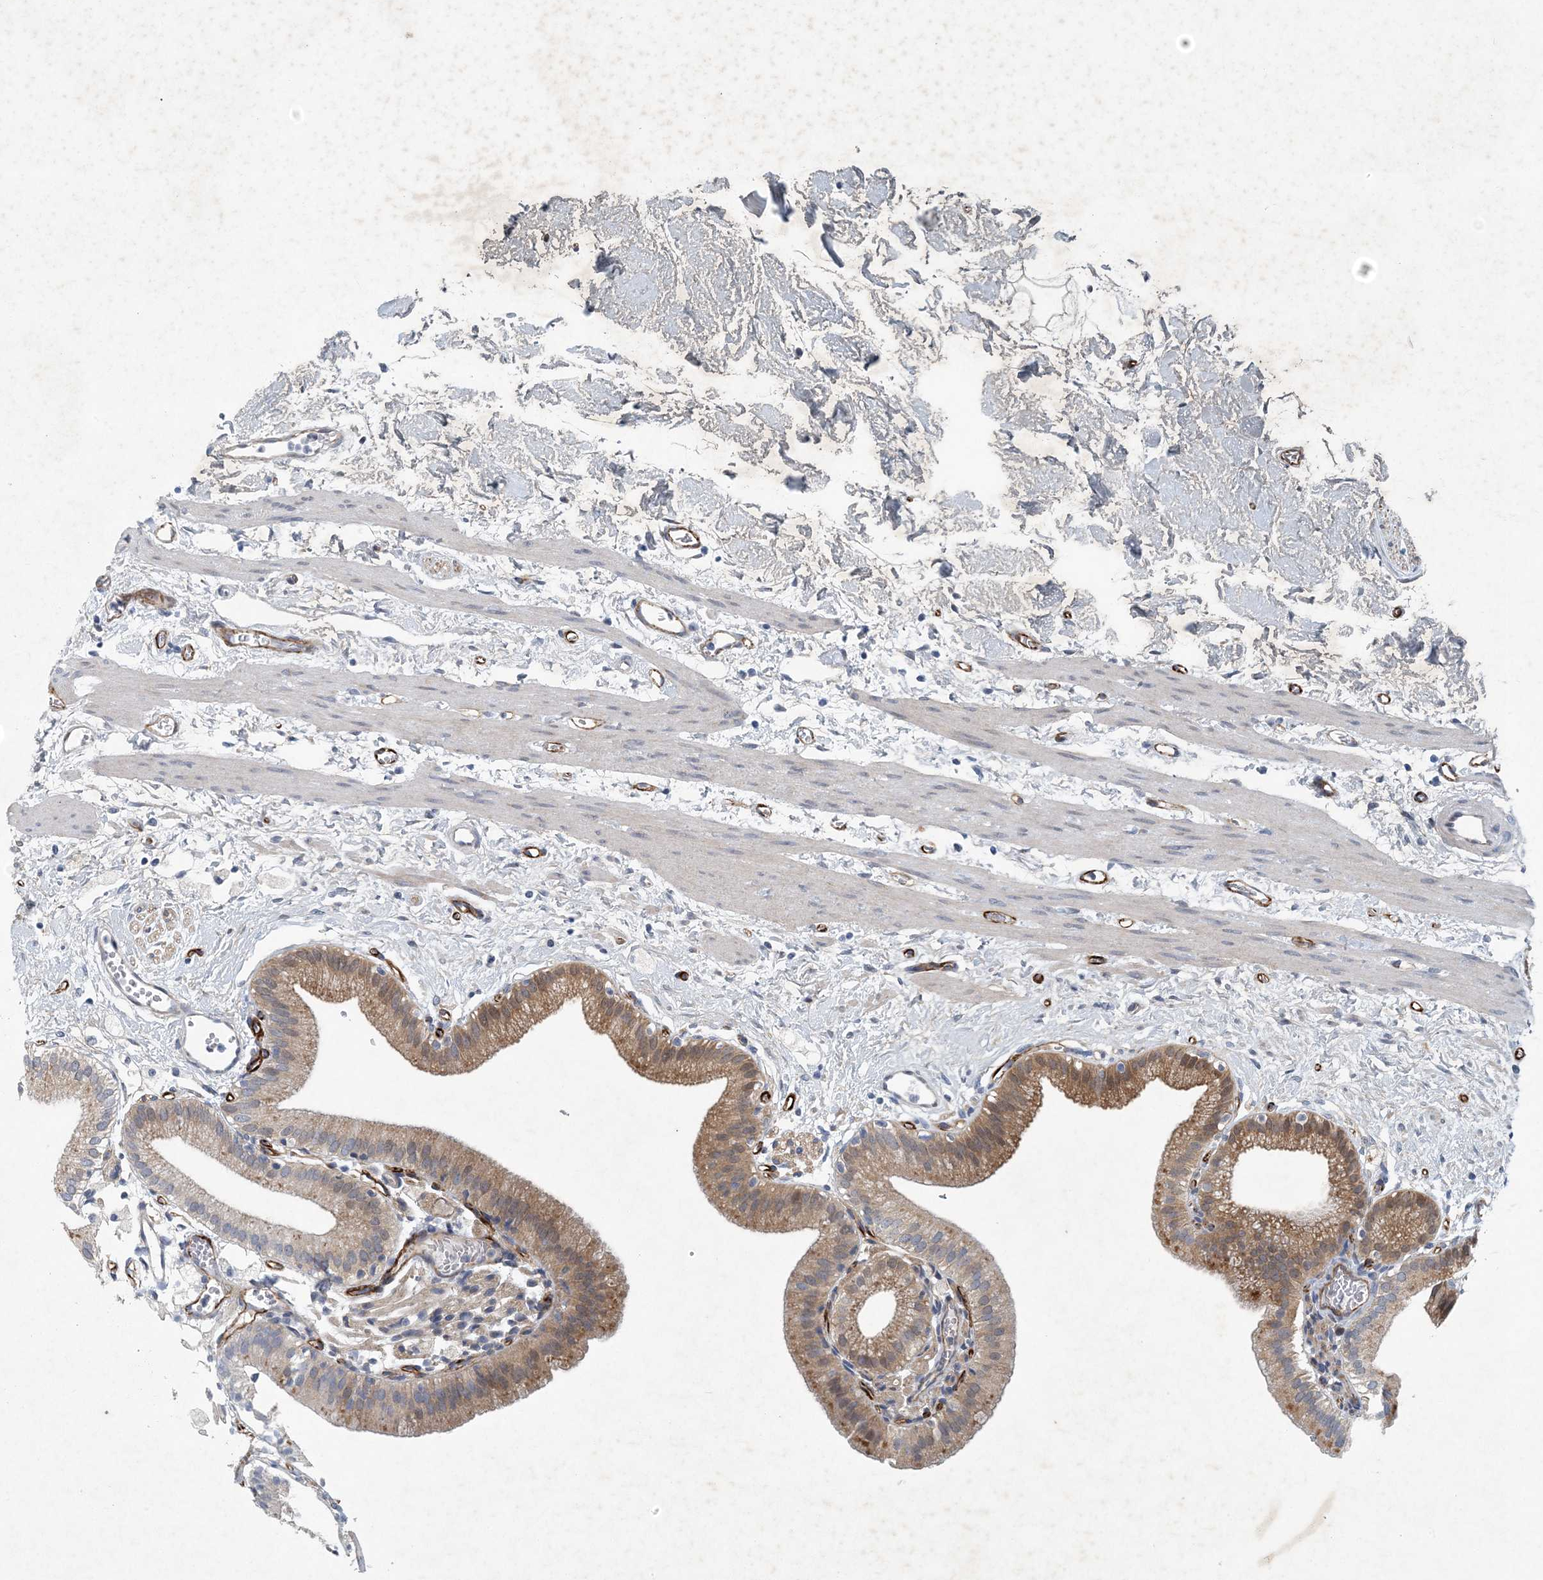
{"staining": {"intensity": "moderate", "quantity": "25%-75%", "location": "cytoplasmic/membranous"}, "tissue": "gallbladder", "cell_type": "Glandular cells", "image_type": "normal", "snomed": [{"axis": "morphology", "description": "Normal tissue, NOS"}, {"axis": "topography", "description": "Gallbladder"}], "caption": "Gallbladder stained with DAB (3,3'-diaminobenzidine) immunohistochemistry (IHC) displays medium levels of moderate cytoplasmic/membranous expression in about 25%-75% of glandular cells. The staining is performed using DAB brown chromogen to label protein expression. The nuclei are counter-stained blue using hematoxylin.", "gene": "HIKESHI", "patient": {"sex": "male", "age": 55}}